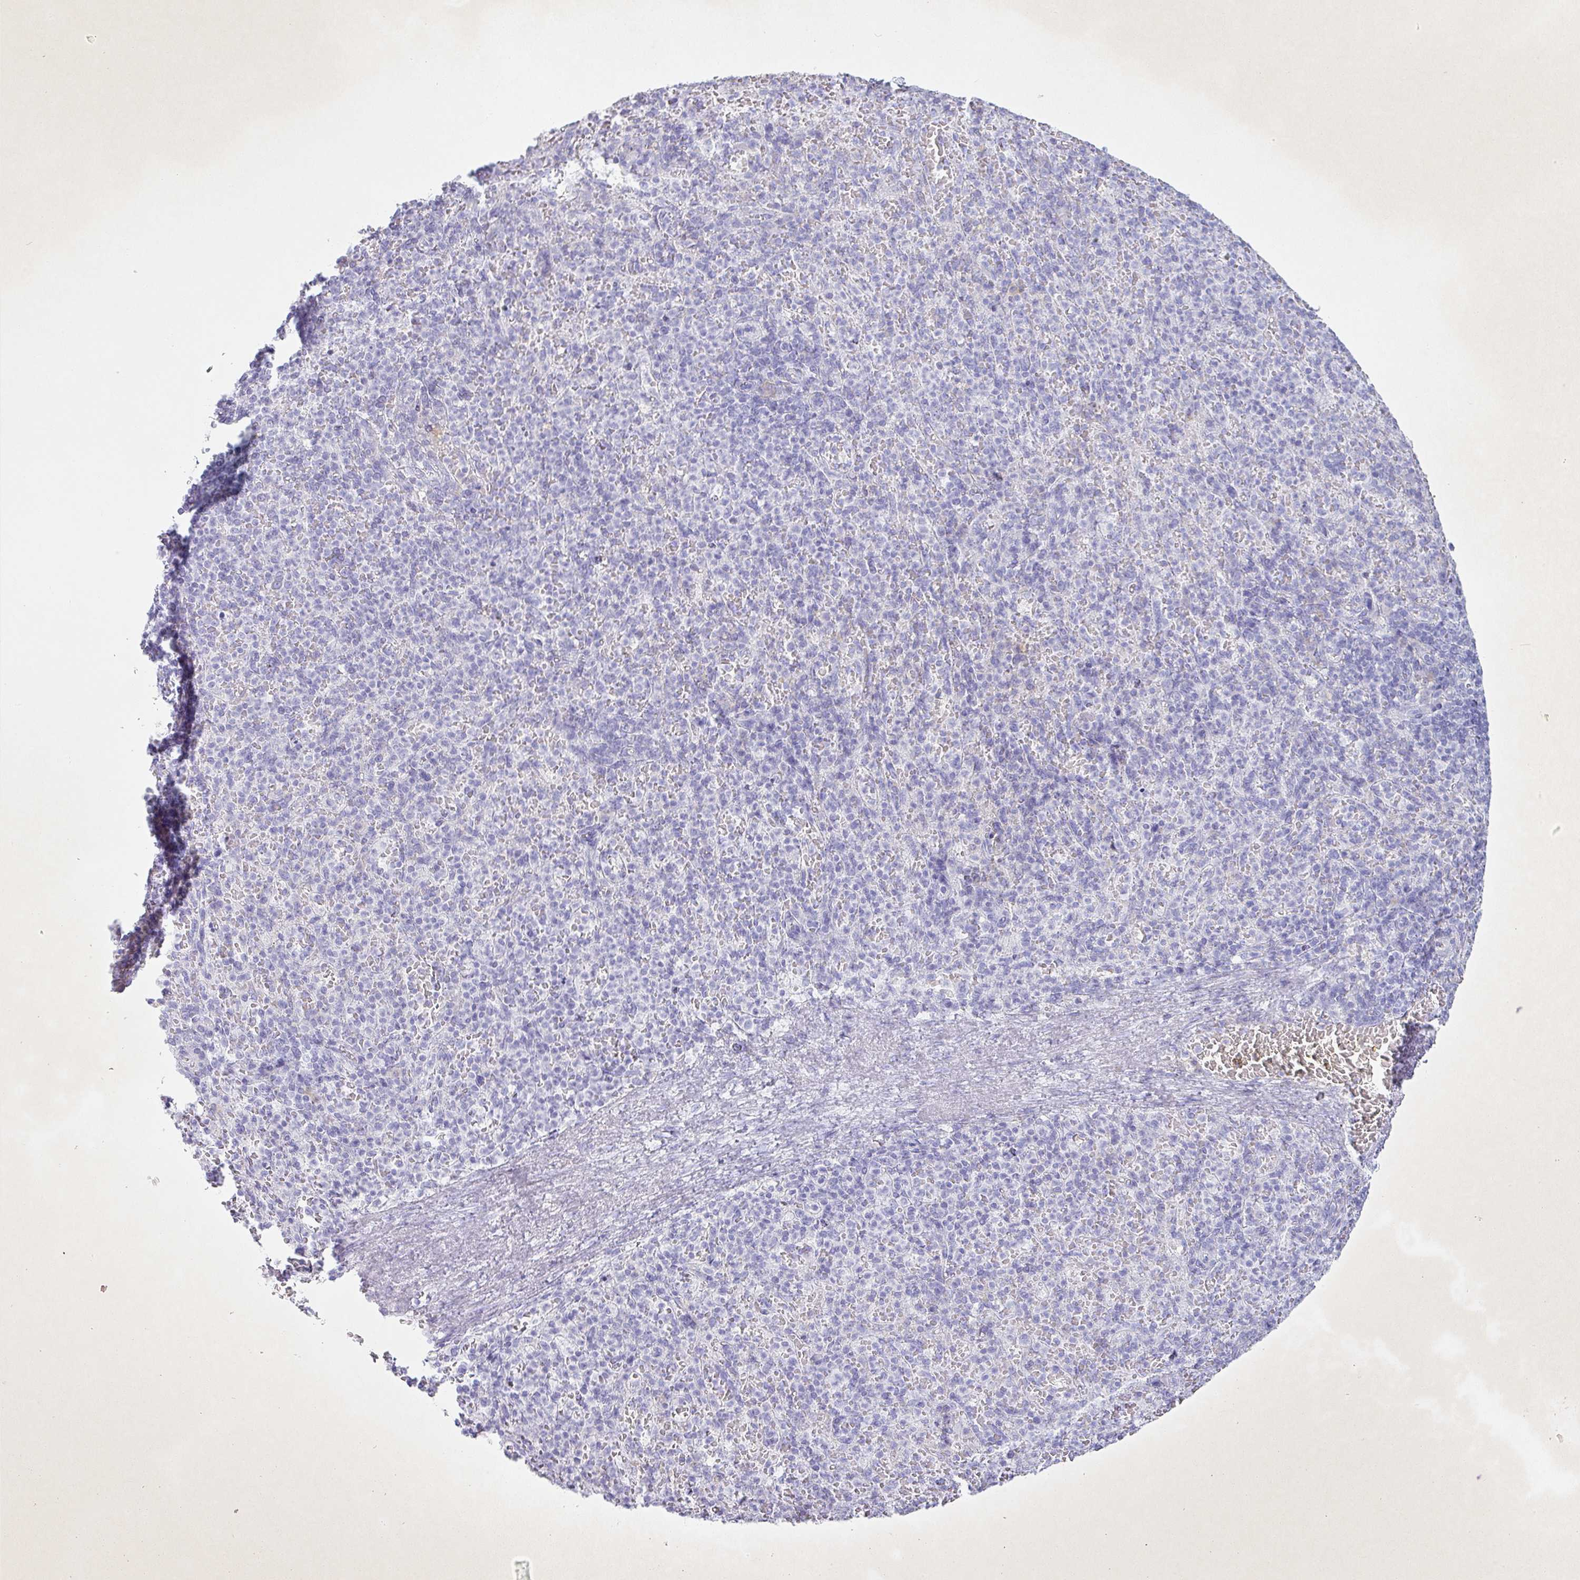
{"staining": {"intensity": "negative", "quantity": "none", "location": "none"}, "tissue": "spleen", "cell_type": "Cells in red pulp", "image_type": "normal", "snomed": [{"axis": "morphology", "description": "Normal tissue, NOS"}, {"axis": "topography", "description": "Spleen"}], "caption": "This is an immunohistochemistry (IHC) micrograph of normal spleen. There is no positivity in cells in red pulp.", "gene": "PGA3", "patient": {"sex": "female", "age": 74}}